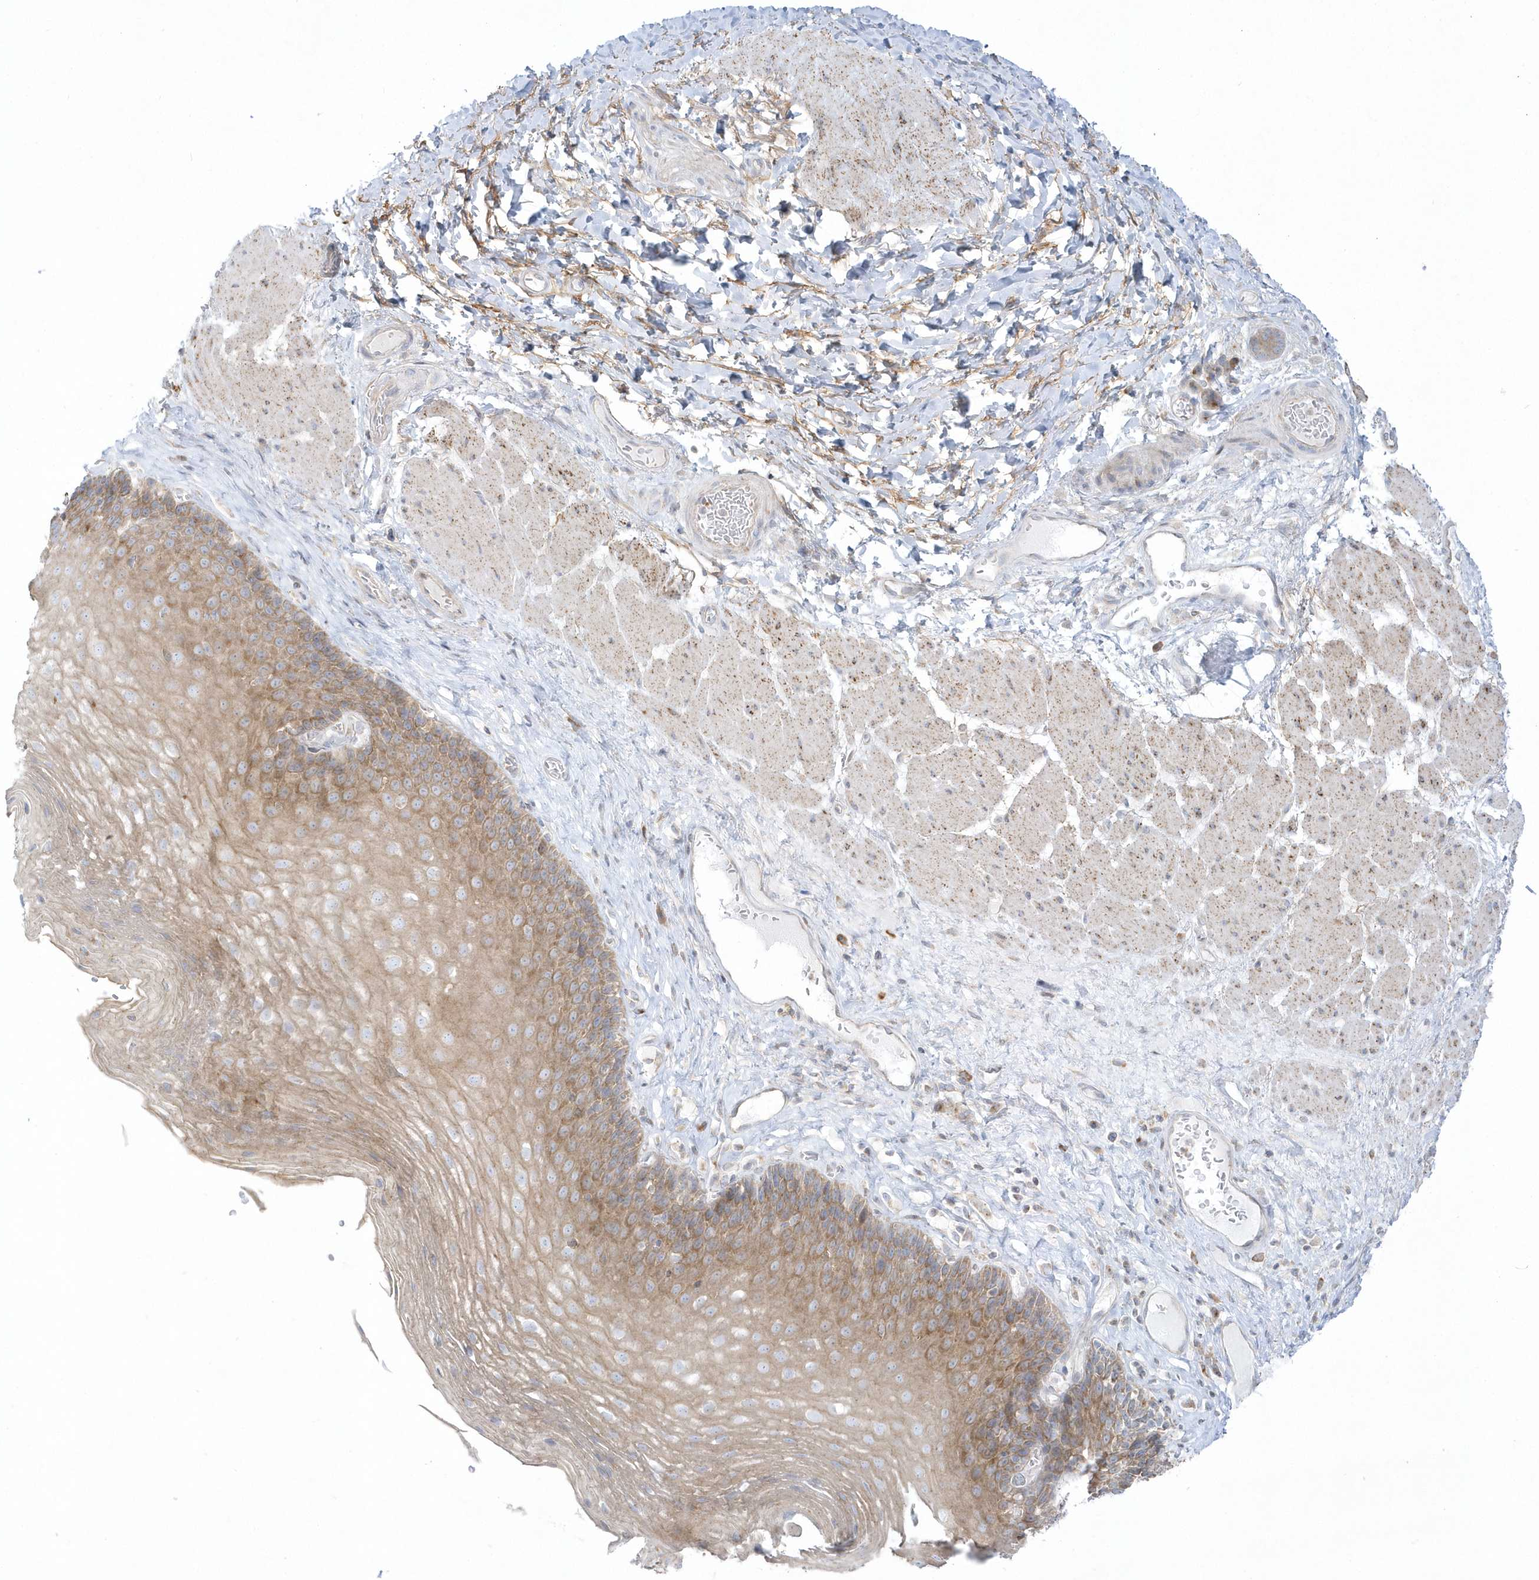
{"staining": {"intensity": "moderate", "quantity": ">75%", "location": "cytoplasmic/membranous"}, "tissue": "esophagus", "cell_type": "Squamous epithelial cells", "image_type": "normal", "snomed": [{"axis": "morphology", "description": "Normal tissue, NOS"}, {"axis": "topography", "description": "Esophagus"}], "caption": "A high-resolution image shows IHC staining of benign esophagus, which shows moderate cytoplasmic/membranous staining in about >75% of squamous epithelial cells. (IHC, brightfield microscopy, high magnification).", "gene": "DNAJC18", "patient": {"sex": "female", "age": 66}}